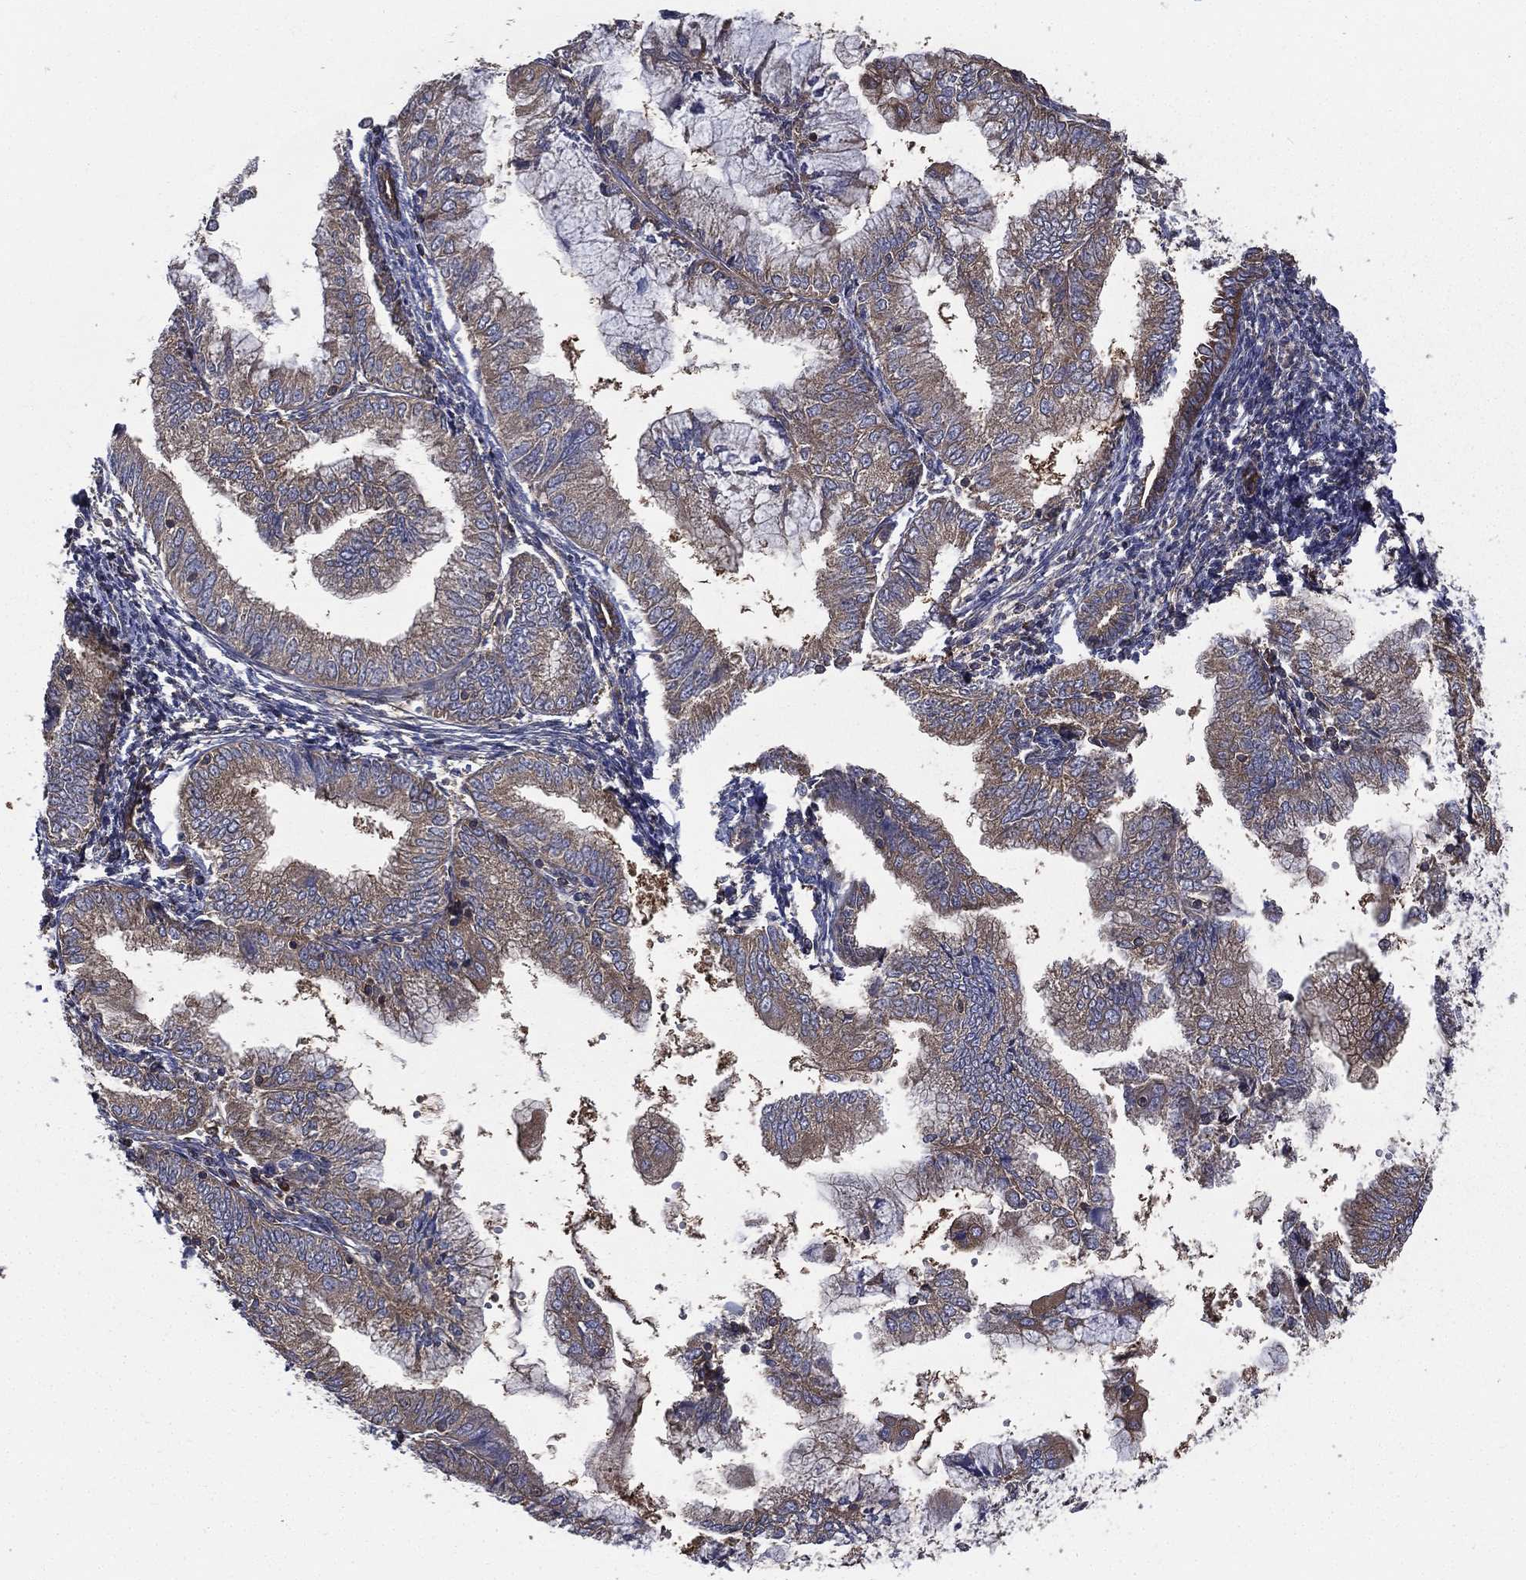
{"staining": {"intensity": "weak", "quantity": "<25%", "location": "cytoplasmic/membranous"}, "tissue": "endometrial cancer", "cell_type": "Tumor cells", "image_type": "cancer", "snomed": [{"axis": "morphology", "description": "Adenocarcinoma, NOS"}, {"axis": "topography", "description": "Endometrium"}], "caption": "Tumor cells show no significant expression in endometrial cancer. Brightfield microscopy of IHC stained with DAB (3,3'-diaminobenzidine) (brown) and hematoxylin (blue), captured at high magnification.", "gene": "SARS1", "patient": {"sex": "female", "age": 56}}